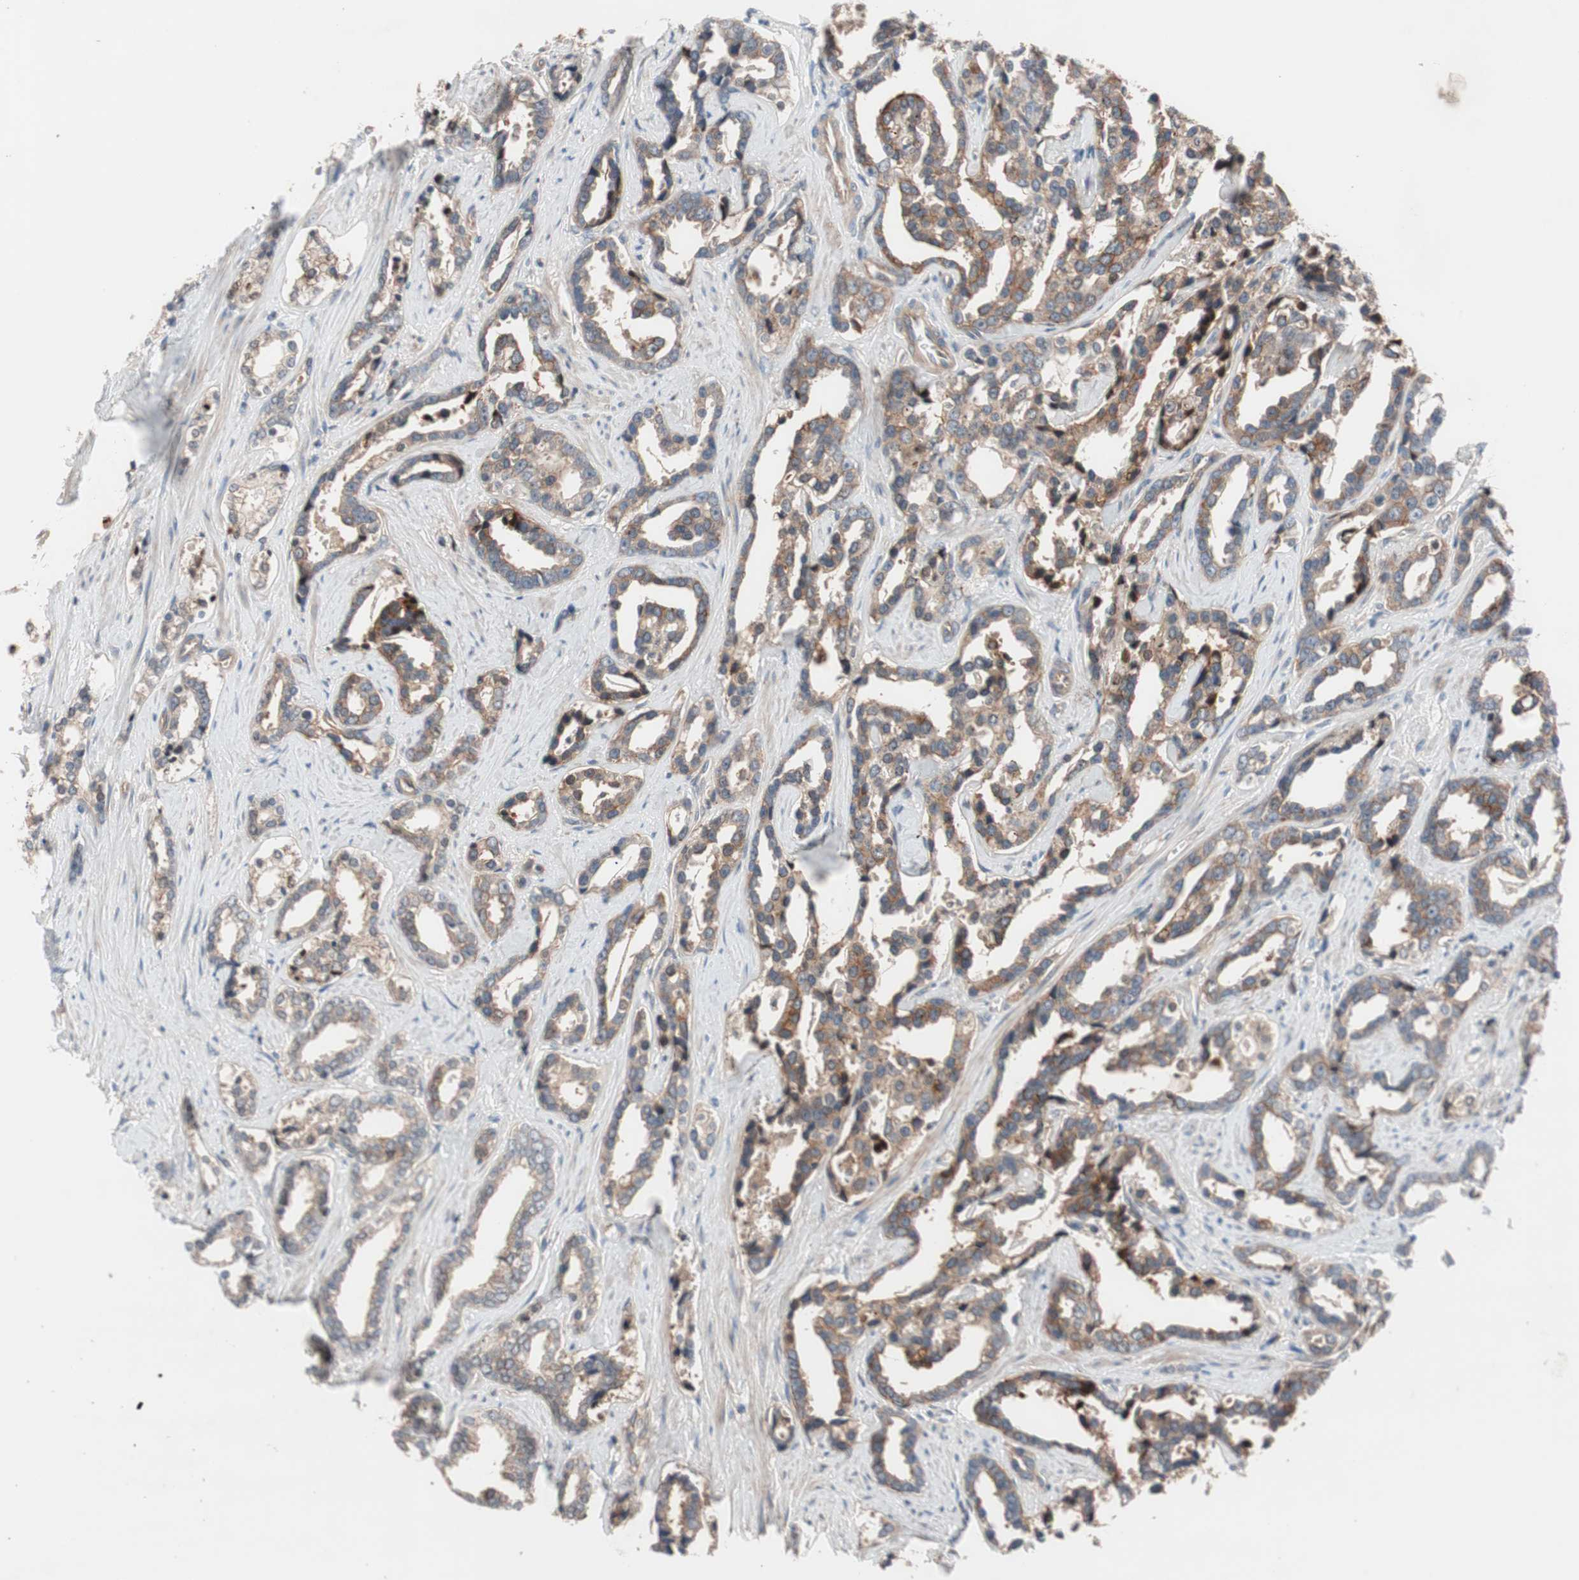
{"staining": {"intensity": "moderate", "quantity": ">75%", "location": "cytoplasmic/membranous"}, "tissue": "prostate cancer", "cell_type": "Tumor cells", "image_type": "cancer", "snomed": [{"axis": "morphology", "description": "Adenocarcinoma, High grade"}, {"axis": "topography", "description": "Prostate"}], "caption": "Protein staining exhibits moderate cytoplasmic/membranous expression in about >75% of tumor cells in prostate cancer.", "gene": "SDC4", "patient": {"sex": "male", "age": 67}}